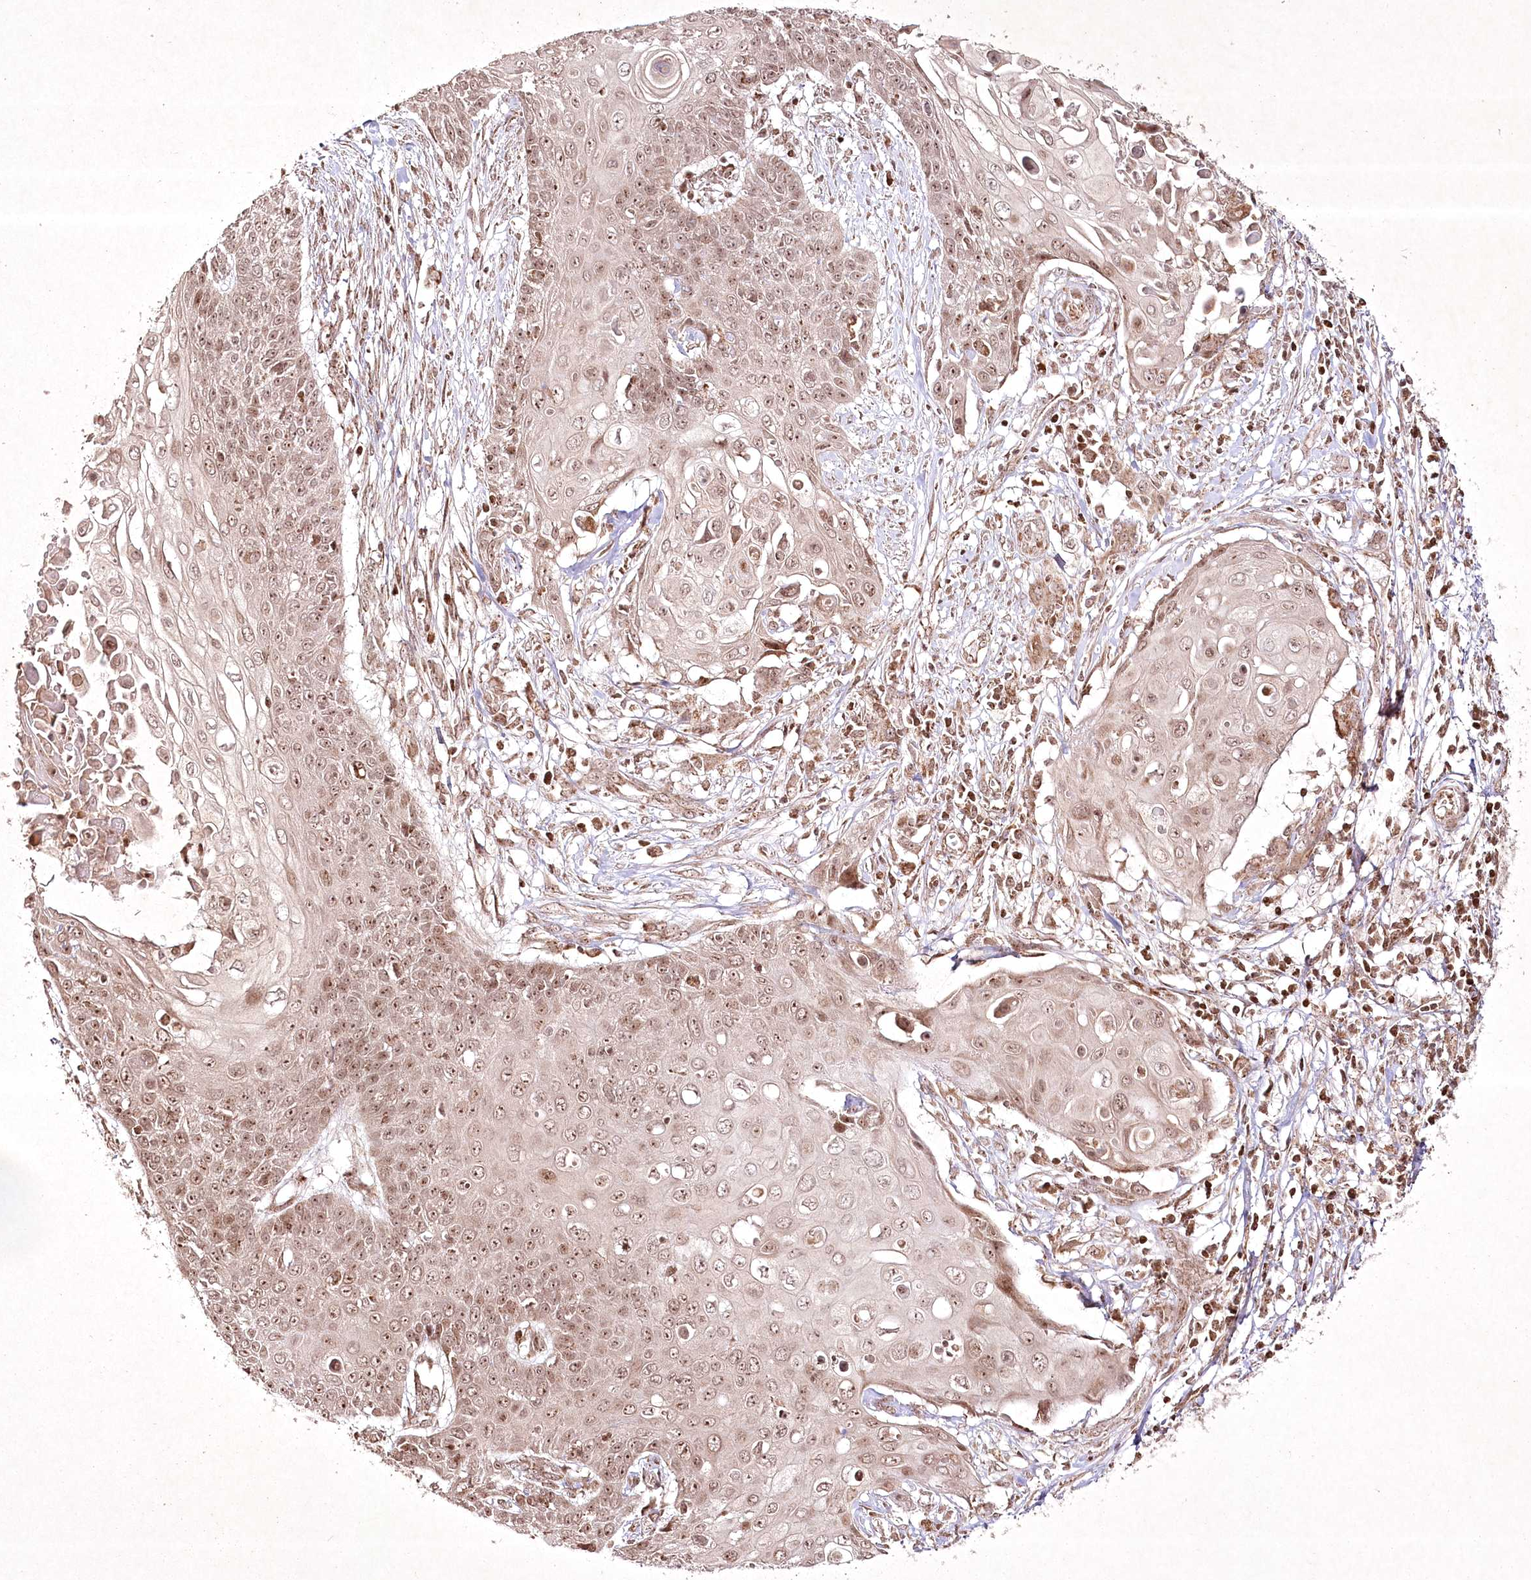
{"staining": {"intensity": "weak", "quantity": ">75%", "location": "nuclear"}, "tissue": "cervical cancer", "cell_type": "Tumor cells", "image_type": "cancer", "snomed": [{"axis": "morphology", "description": "Squamous cell carcinoma, NOS"}, {"axis": "topography", "description": "Cervix"}], "caption": "A histopathology image showing weak nuclear positivity in about >75% of tumor cells in cervical squamous cell carcinoma, as visualized by brown immunohistochemical staining.", "gene": "CARM1", "patient": {"sex": "female", "age": 39}}